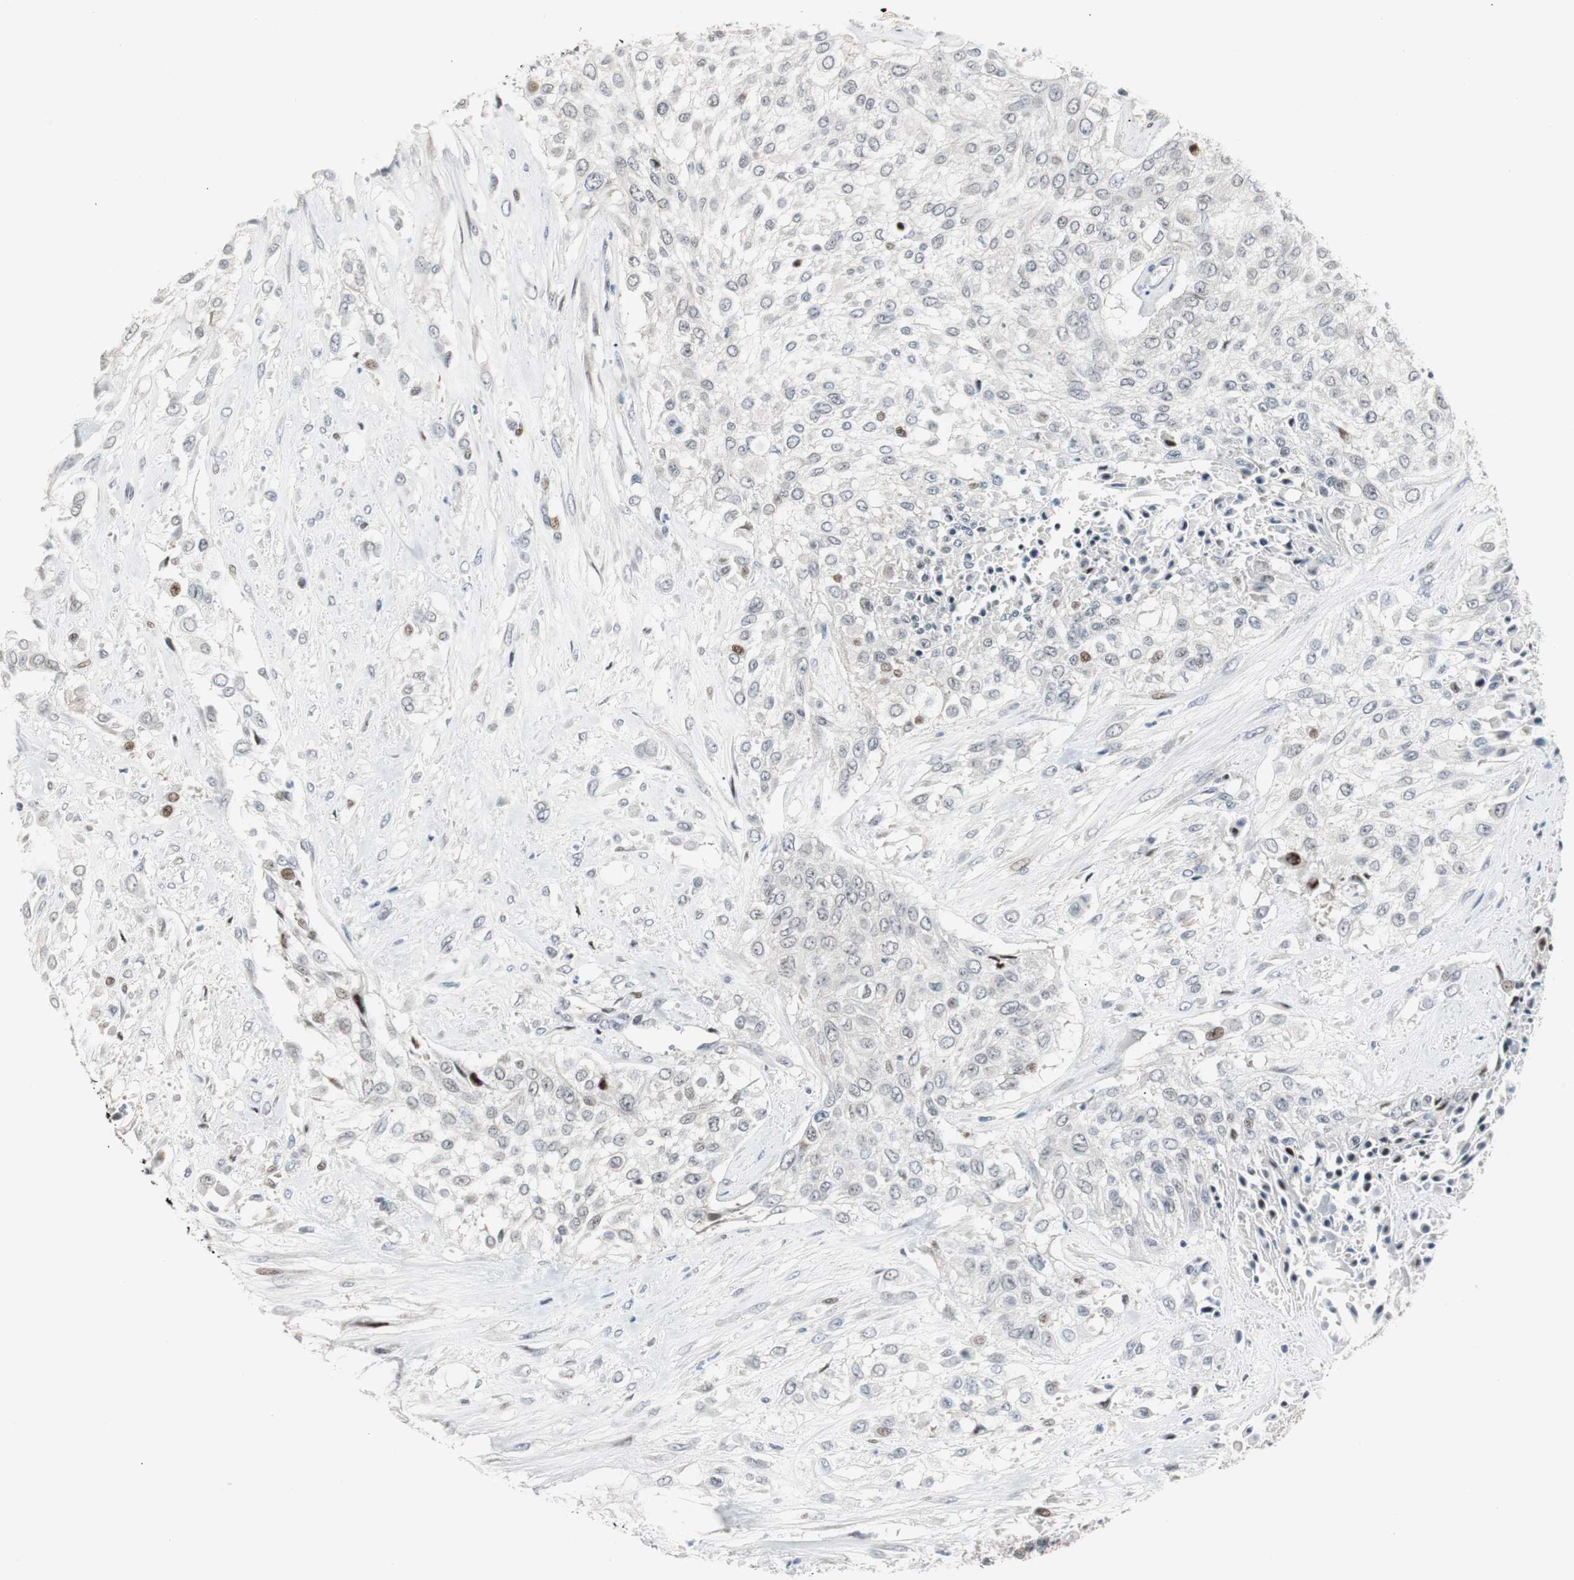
{"staining": {"intensity": "weak", "quantity": "<25%", "location": "nuclear"}, "tissue": "urothelial cancer", "cell_type": "Tumor cells", "image_type": "cancer", "snomed": [{"axis": "morphology", "description": "Urothelial carcinoma, High grade"}, {"axis": "topography", "description": "Urinary bladder"}], "caption": "This micrograph is of urothelial carcinoma (high-grade) stained with immunohistochemistry (IHC) to label a protein in brown with the nuclei are counter-stained blue. There is no positivity in tumor cells.", "gene": "RAD1", "patient": {"sex": "male", "age": 57}}